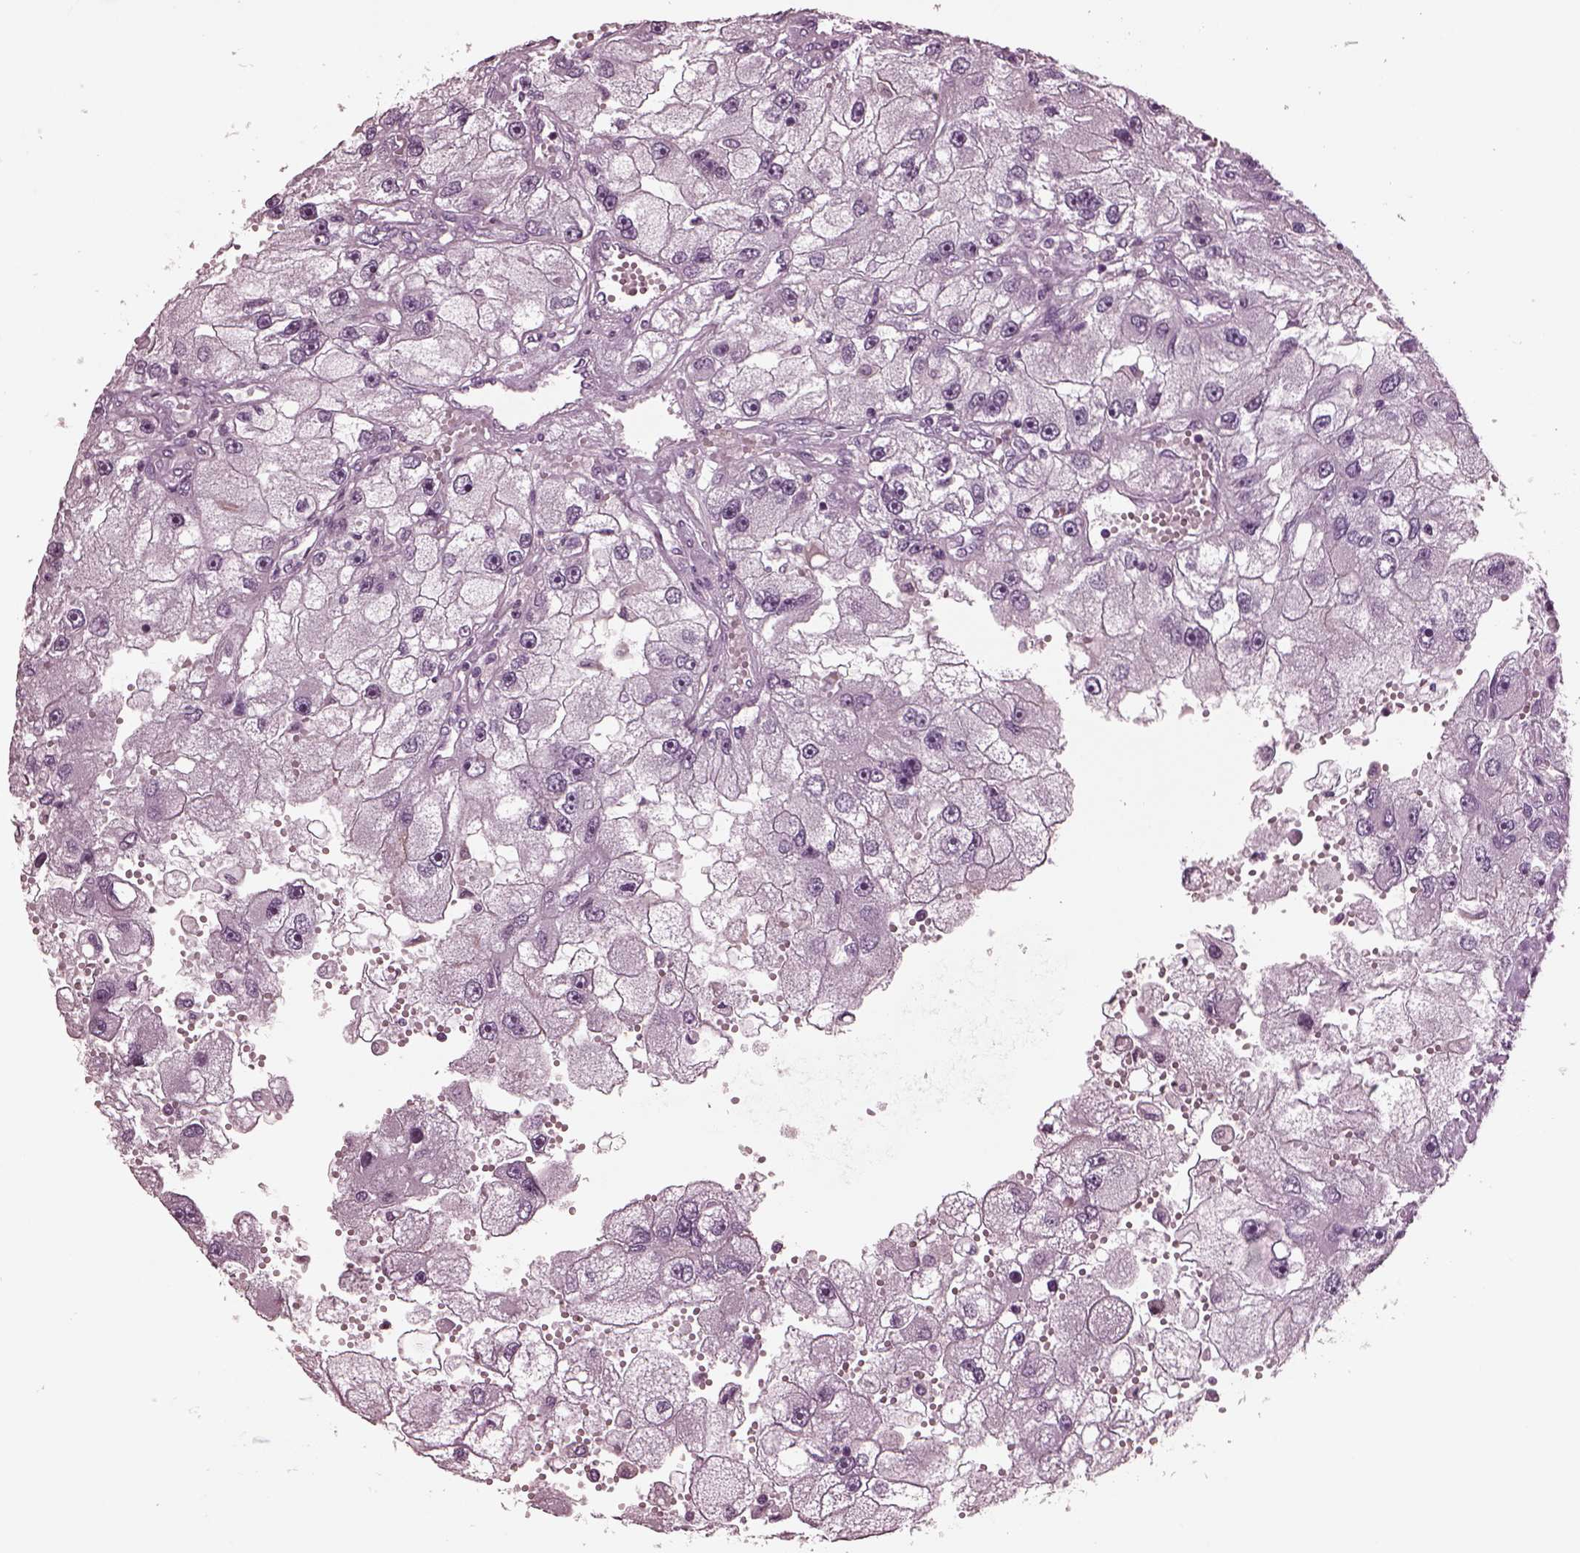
{"staining": {"intensity": "negative", "quantity": "none", "location": "none"}, "tissue": "renal cancer", "cell_type": "Tumor cells", "image_type": "cancer", "snomed": [{"axis": "morphology", "description": "Adenocarcinoma, NOS"}, {"axis": "topography", "description": "Kidney"}], "caption": "A micrograph of renal adenocarcinoma stained for a protein exhibits no brown staining in tumor cells.", "gene": "GDF11", "patient": {"sex": "male", "age": 63}}